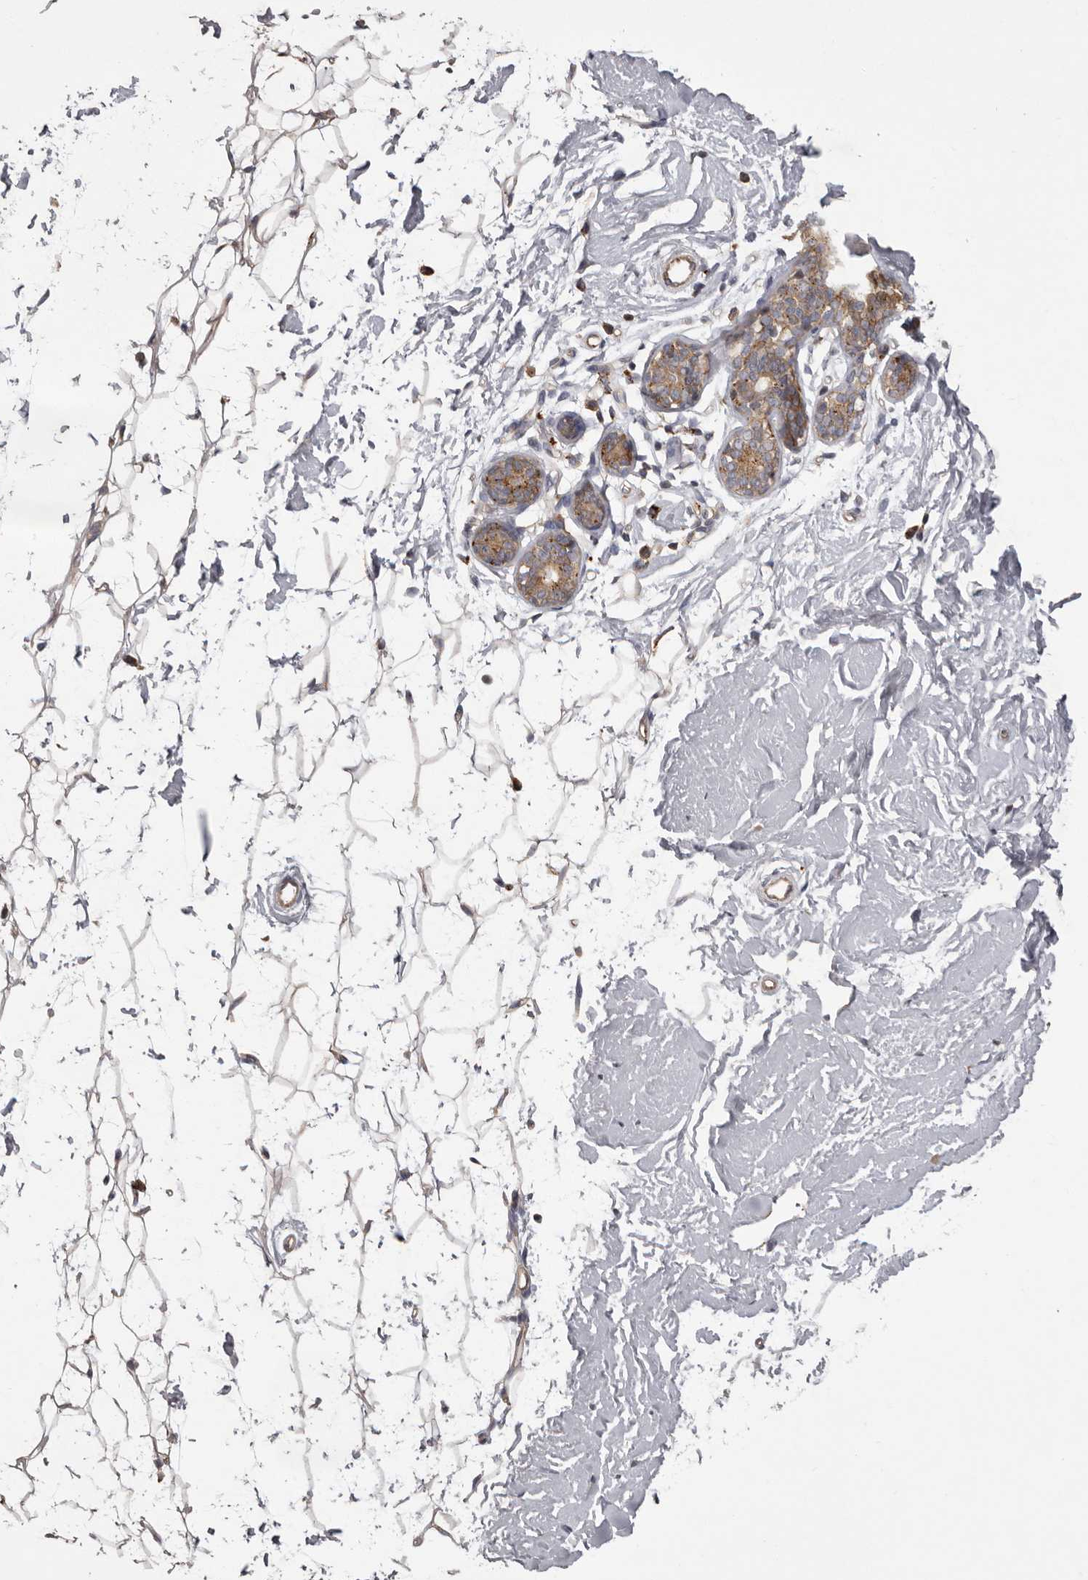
{"staining": {"intensity": "weak", "quantity": ">75%", "location": "cytoplasmic/membranous"}, "tissue": "adipose tissue", "cell_type": "Adipocytes", "image_type": "normal", "snomed": [{"axis": "morphology", "description": "Normal tissue, NOS"}, {"axis": "topography", "description": "Breast"}], "caption": "Immunohistochemistry (IHC) of normal adipose tissue demonstrates low levels of weak cytoplasmic/membranous positivity in approximately >75% of adipocytes. Using DAB (brown) and hematoxylin (blue) stains, captured at high magnification using brightfield microscopy.", "gene": "WDR47", "patient": {"sex": "female", "age": 23}}